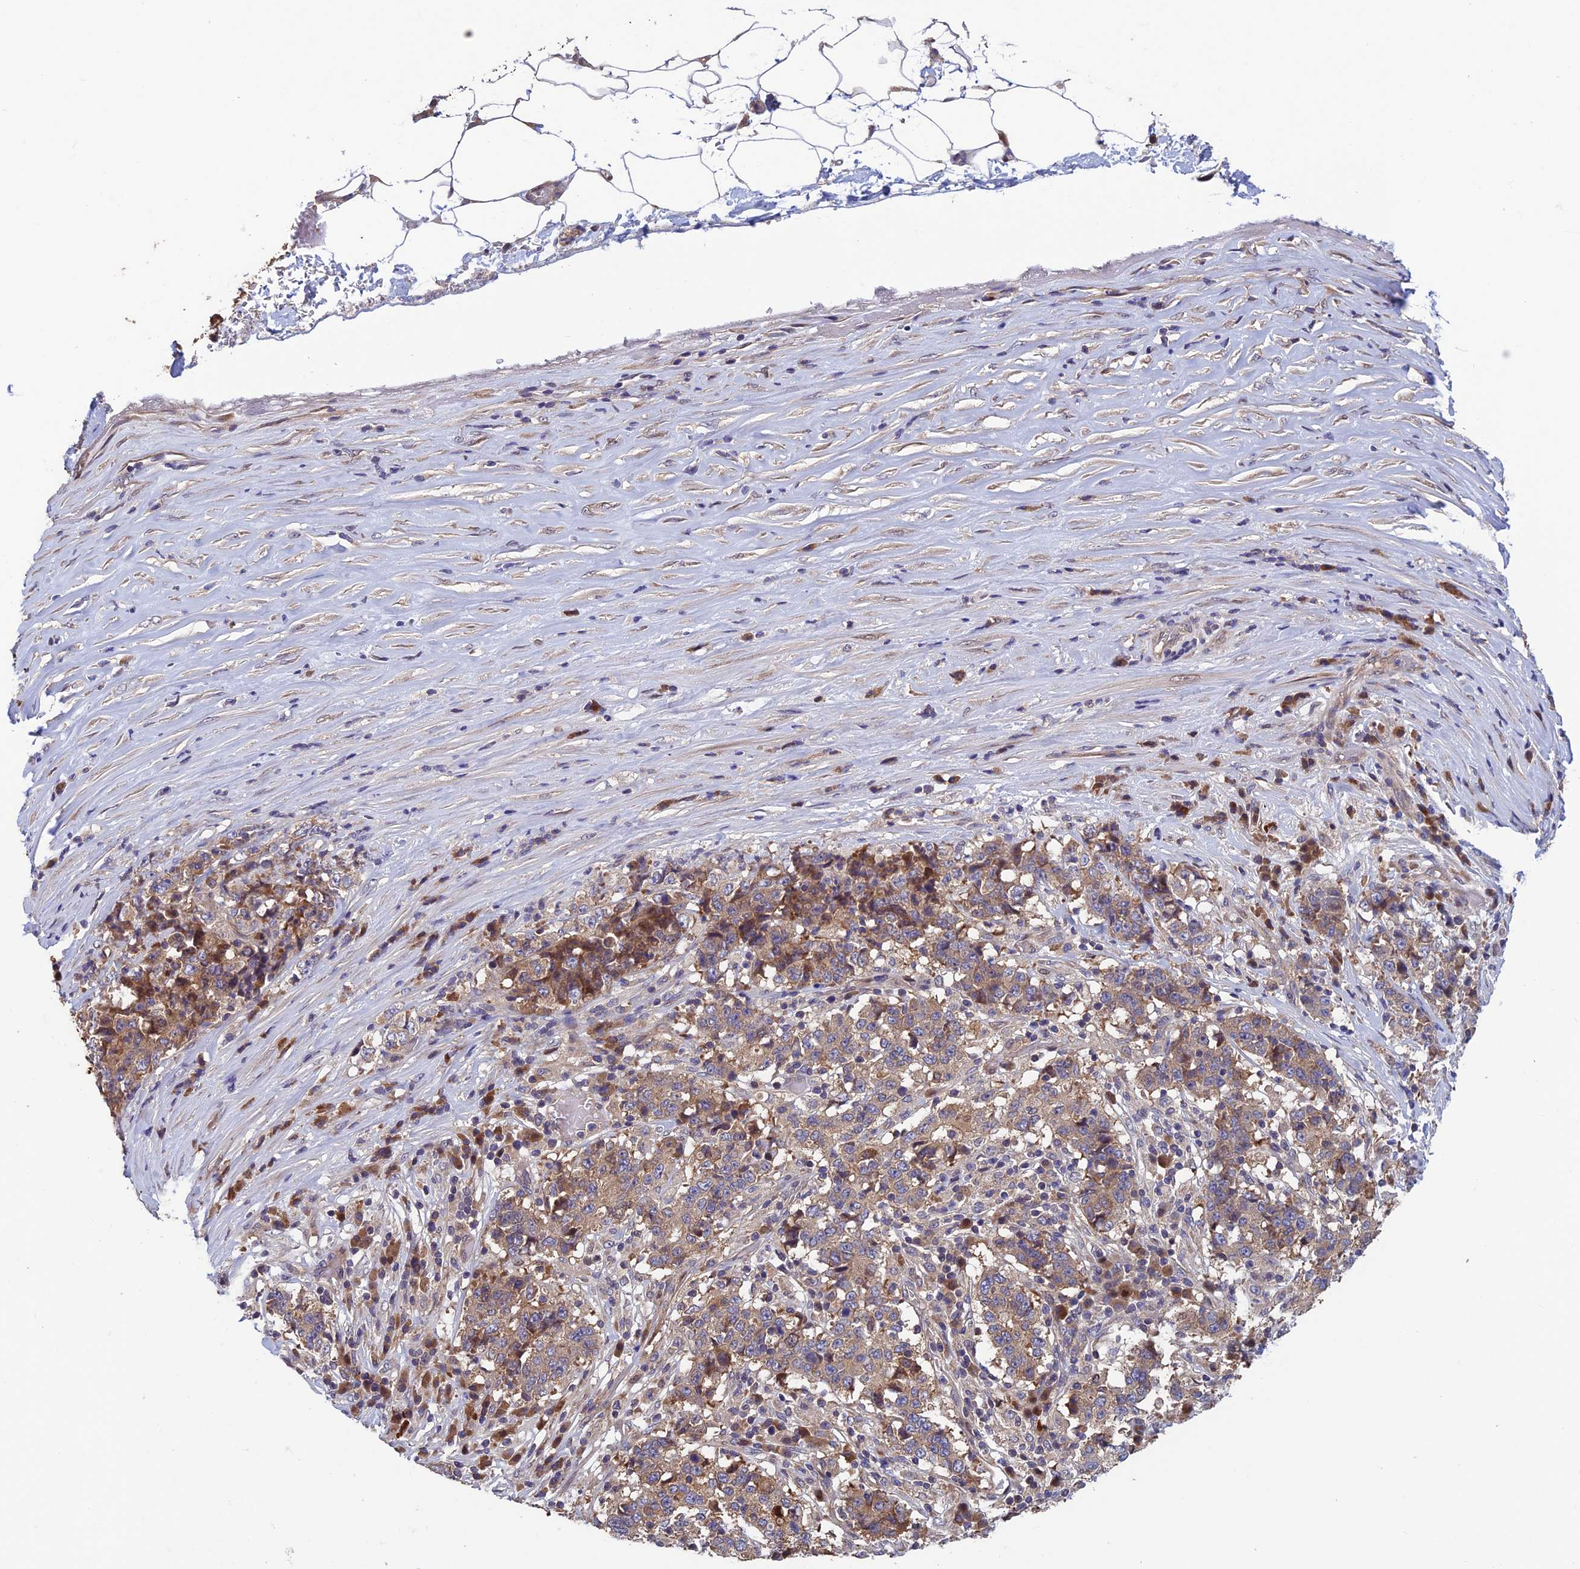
{"staining": {"intensity": "weak", "quantity": "<25%", "location": "cytoplasmic/membranous"}, "tissue": "stomach cancer", "cell_type": "Tumor cells", "image_type": "cancer", "snomed": [{"axis": "morphology", "description": "Adenocarcinoma, NOS"}, {"axis": "topography", "description": "Stomach"}], "caption": "IHC of adenocarcinoma (stomach) shows no positivity in tumor cells. (DAB (3,3'-diaminobenzidine) immunohistochemistry visualized using brightfield microscopy, high magnification).", "gene": "CCDC15", "patient": {"sex": "male", "age": 59}}